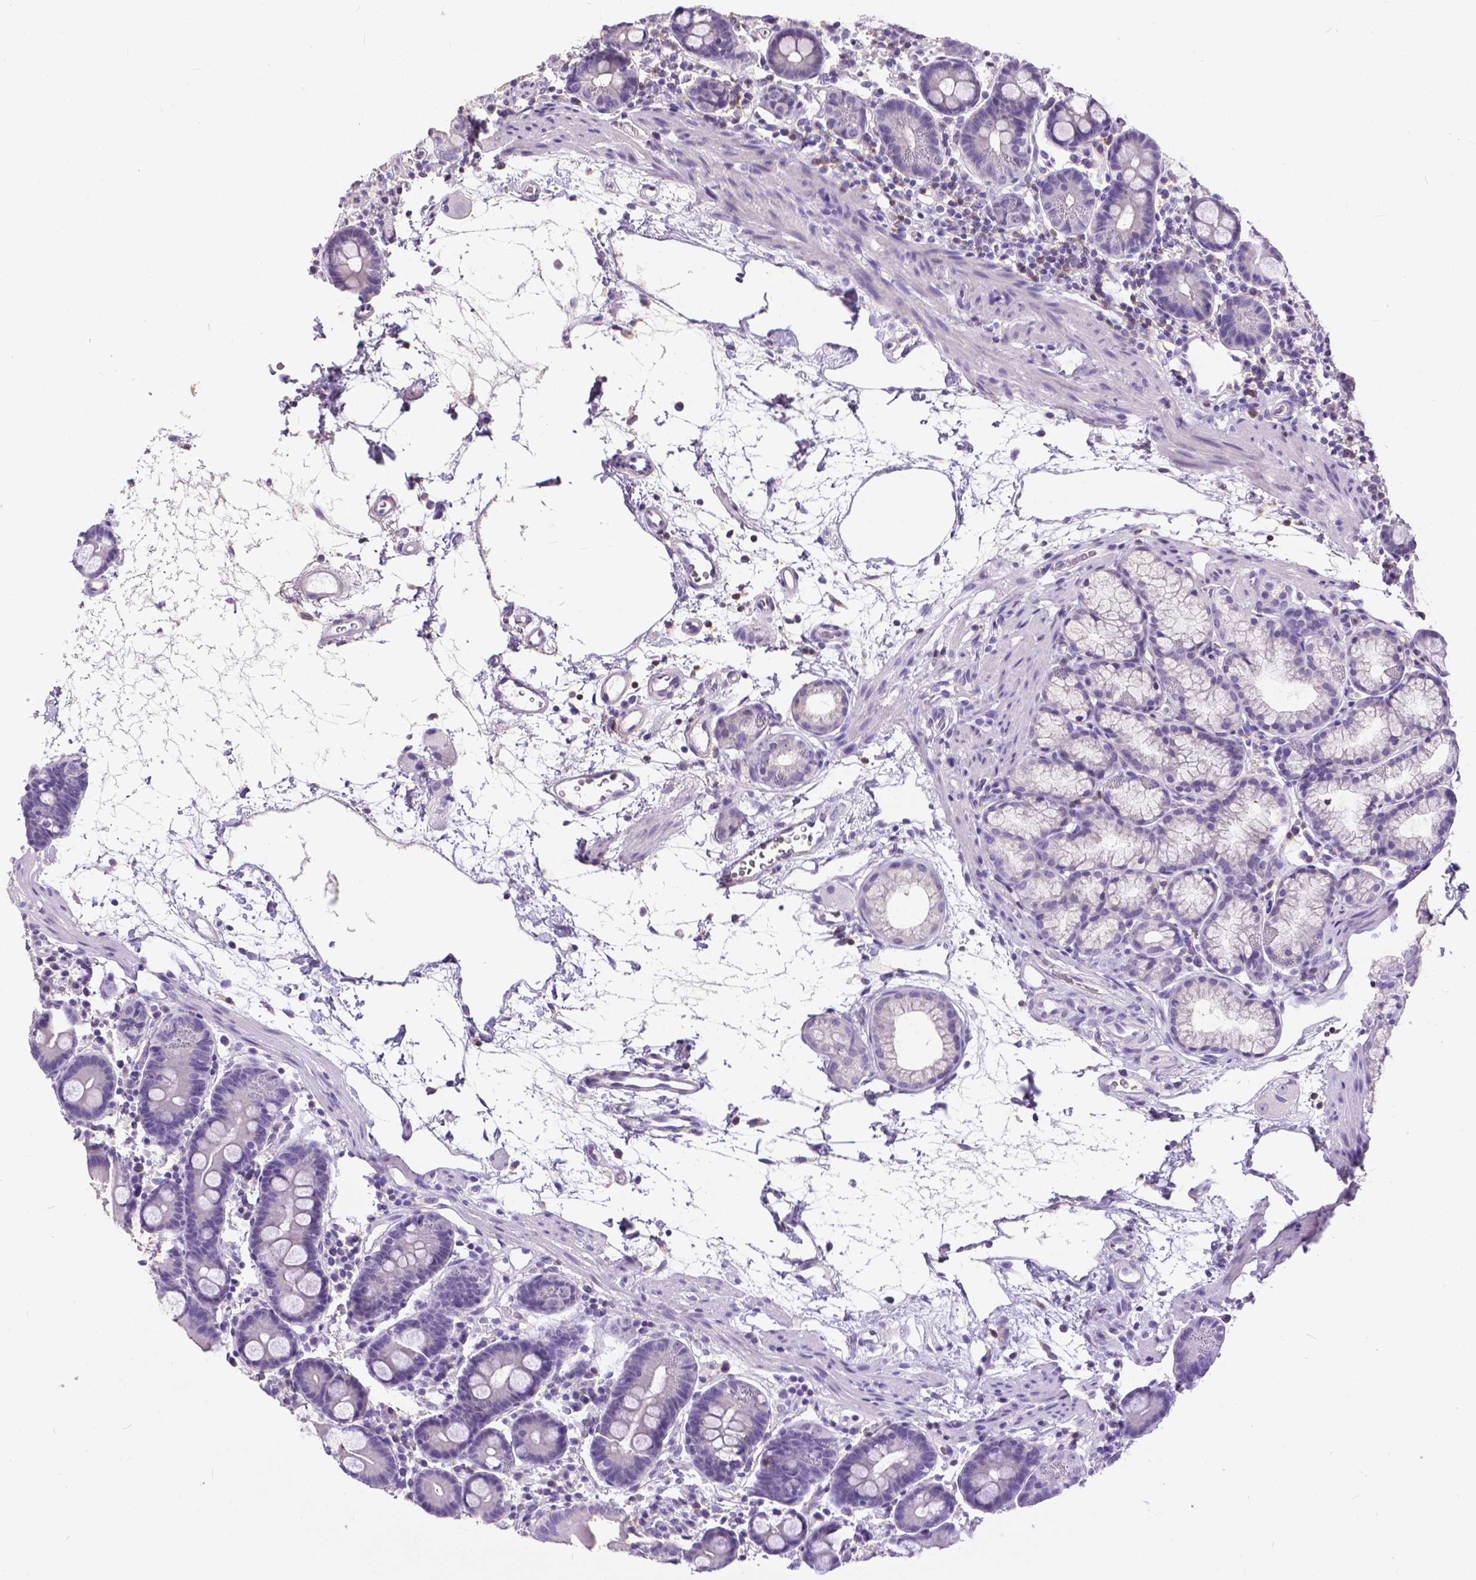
{"staining": {"intensity": "negative", "quantity": "none", "location": "none"}, "tissue": "duodenum", "cell_type": "Glandular cells", "image_type": "normal", "snomed": [{"axis": "morphology", "description": "Normal tissue, NOS"}, {"axis": "topography", "description": "Pancreas"}, {"axis": "topography", "description": "Duodenum"}], "caption": "The immunohistochemistry image has no significant staining in glandular cells of duodenum. (IHC, brightfield microscopy, high magnification).", "gene": "CD4", "patient": {"sex": "male", "age": 59}}